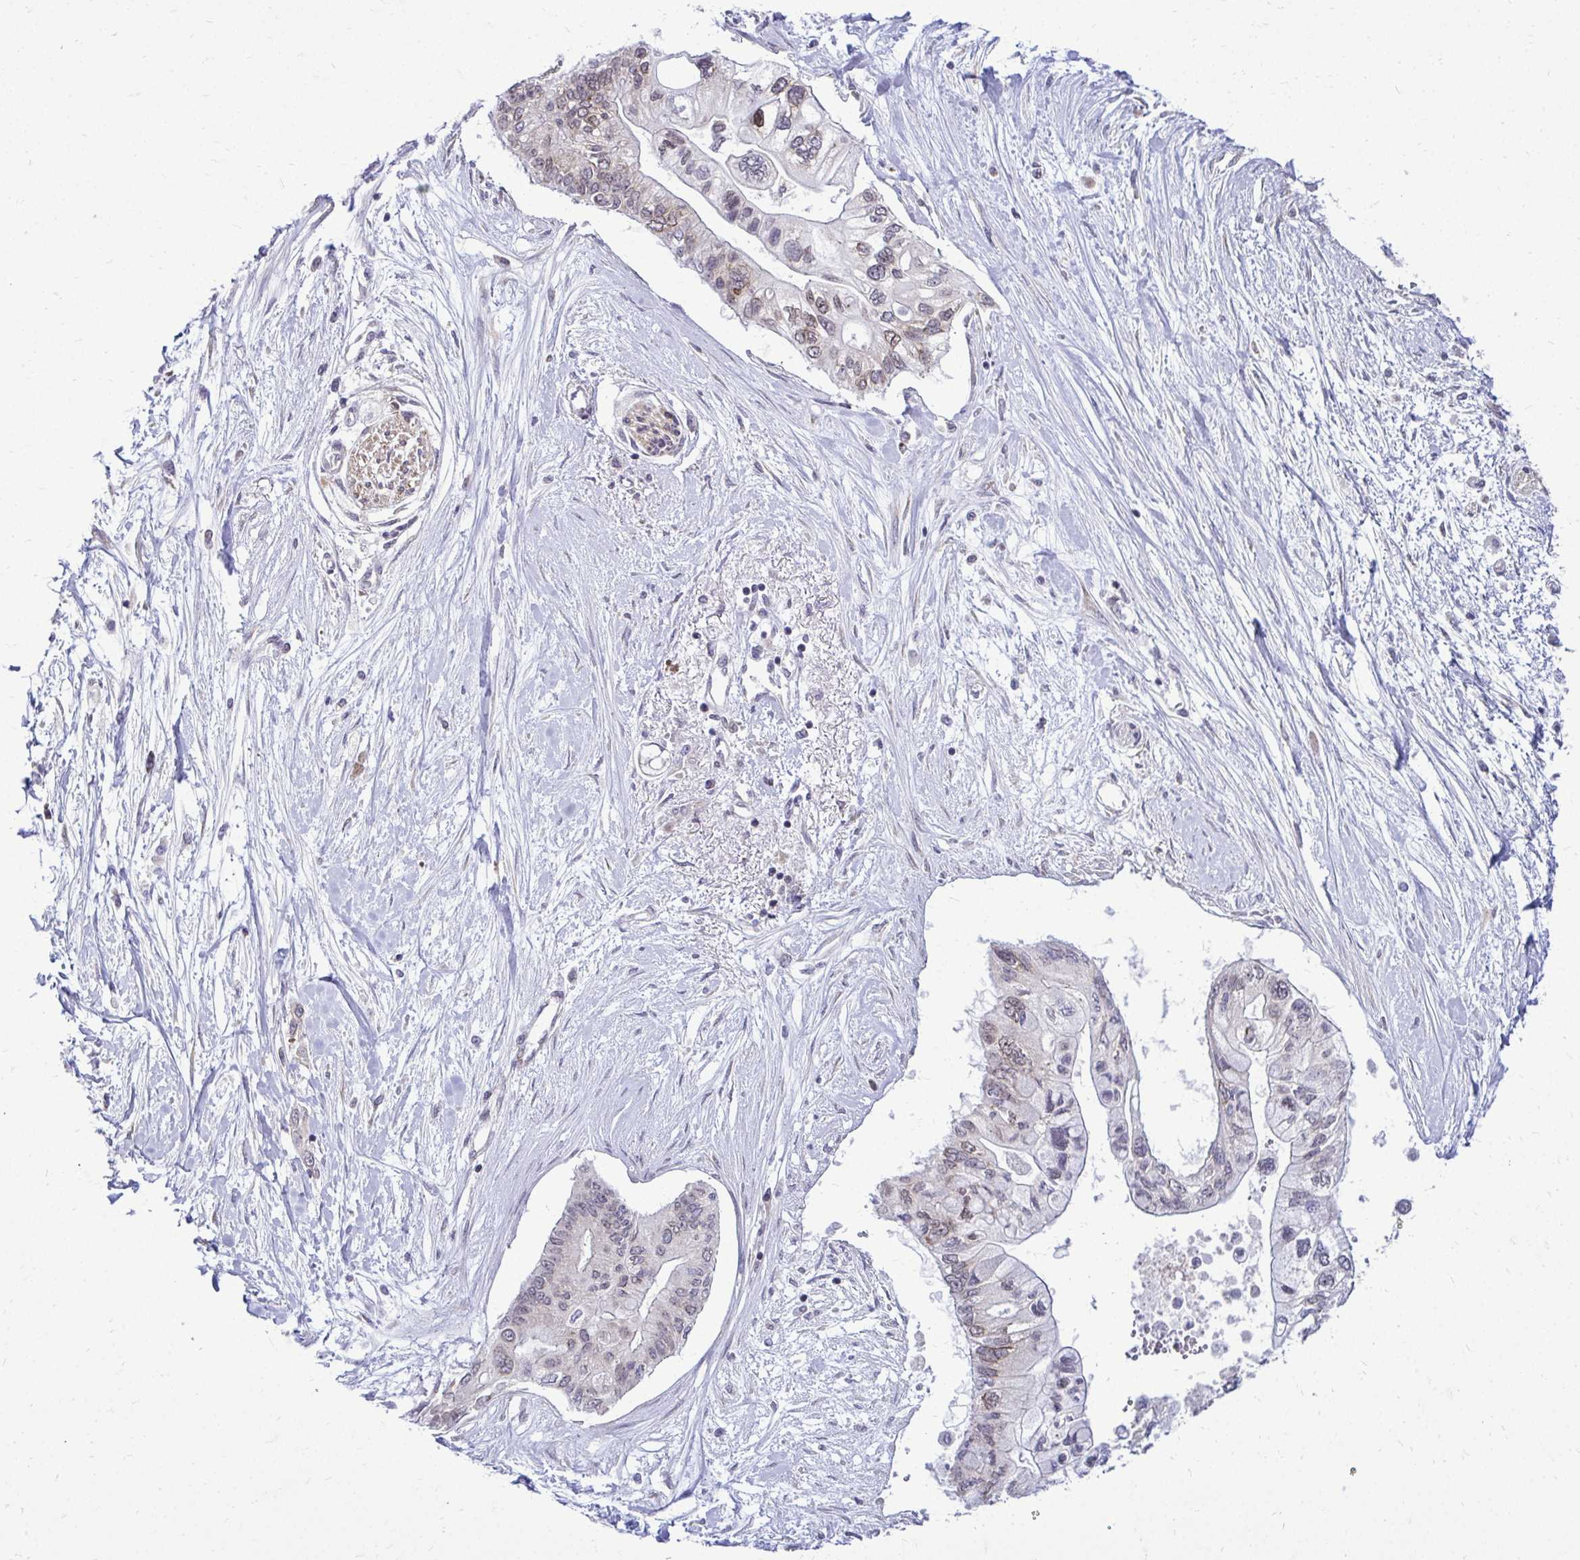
{"staining": {"intensity": "negative", "quantity": "none", "location": "none"}, "tissue": "pancreatic cancer", "cell_type": "Tumor cells", "image_type": "cancer", "snomed": [{"axis": "morphology", "description": "Adenocarcinoma, NOS"}, {"axis": "topography", "description": "Pancreas"}], "caption": "An immunohistochemistry (IHC) image of pancreatic cancer is shown. There is no staining in tumor cells of pancreatic cancer.", "gene": "FMR1", "patient": {"sex": "female", "age": 77}}